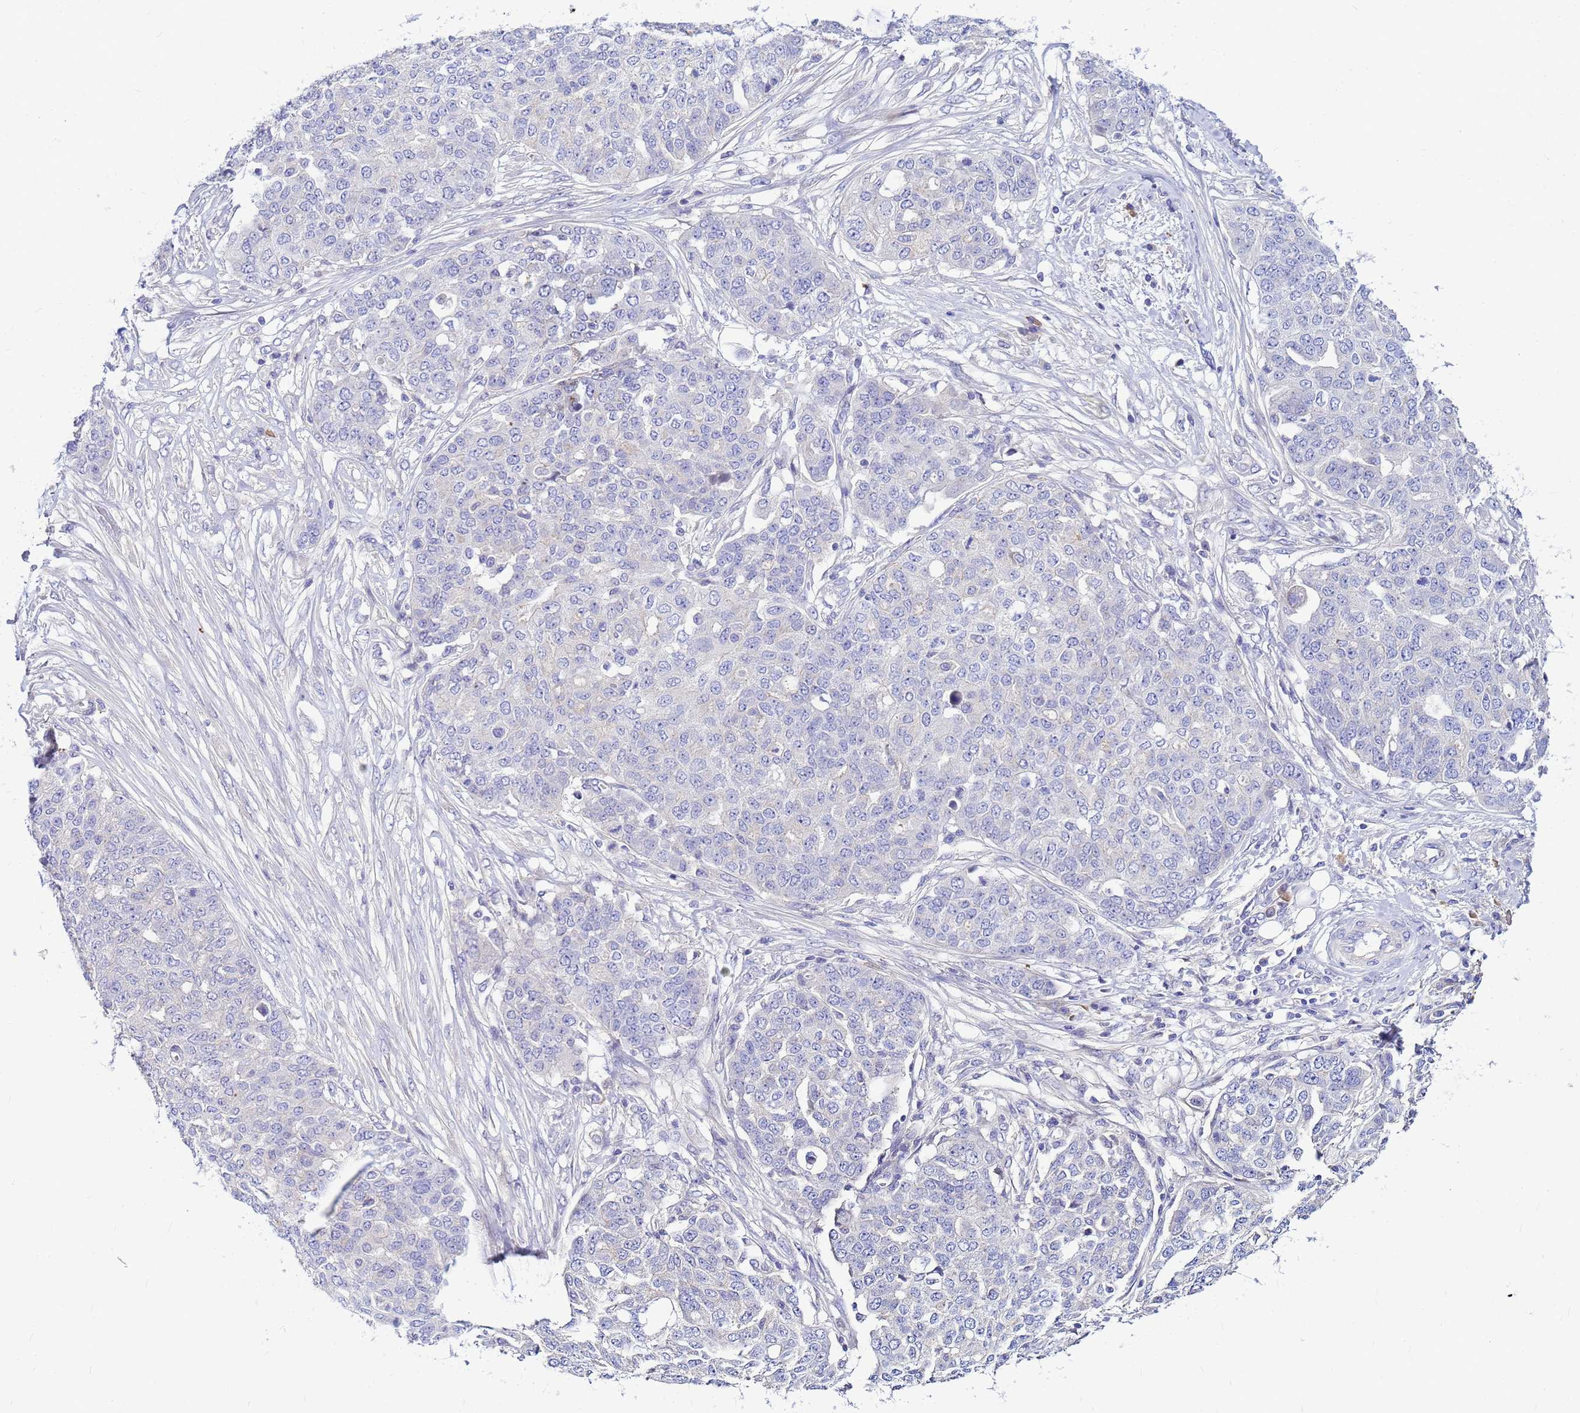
{"staining": {"intensity": "negative", "quantity": "none", "location": "none"}, "tissue": "ovarian cancer", "cell_type": "Tumor cells", "image_type": "cancer", "snomed": [{"axis": "morphology", "description": "Cystadenocarcinoma, serous, NOS"}, {"axis": "topography", "description": "Soft tissue"}, {"axis": "topography", "description": "Ovary"}], "caption": "An IHC micrograph of ovarian cancer (serous cystadenocarcinoma) is shown. There is no staining in tumor cells of ovarian cancer (serous cystadenocarcinoma). (Brightfield microscopy of DAB IHC at high magnification).", "gene": "DPRX", "patient": {"sex": "female", "age": 57}}